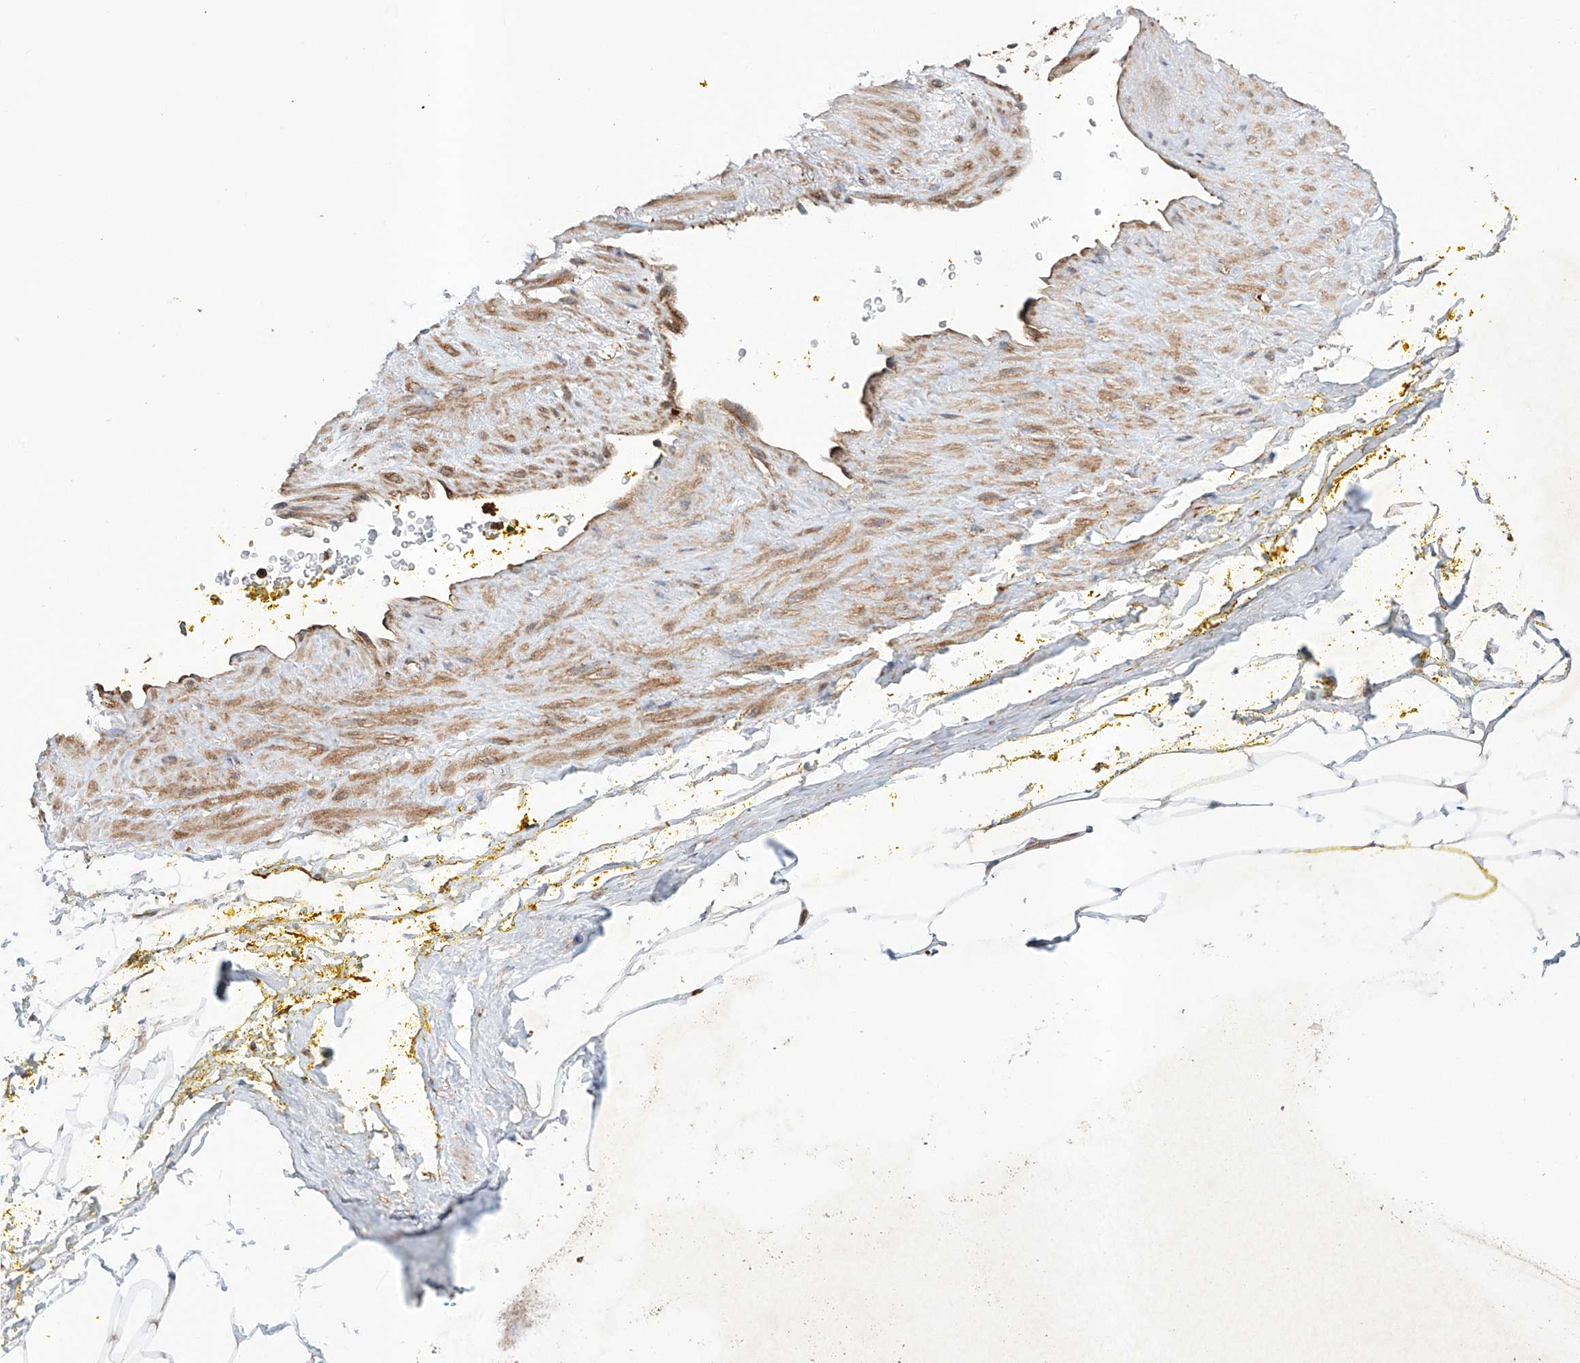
{"staining": {"intensity": "negative", "quantity": "none", "location": "none"}, "tissue": "adipose tissue", "cell_type": "Adipocytes", "image_type": "normal", "snomed": [{"axis": "morphology", "description": "Normal tissue, NOS"}, {"axis": "morphology", "description": "Adenocarcinoma, Low grade"}, {"axis": "topography", "description": "Prostate"}, {"axis": "topography", "description": "Peripheral nerve tissue"}], "caption": "Immunohistochemical staining of benign adipose tissue exhibits no significant staining in adipocytes.", "gene": "TIMM23", "patient": {"sex": "male", "age": 63}}